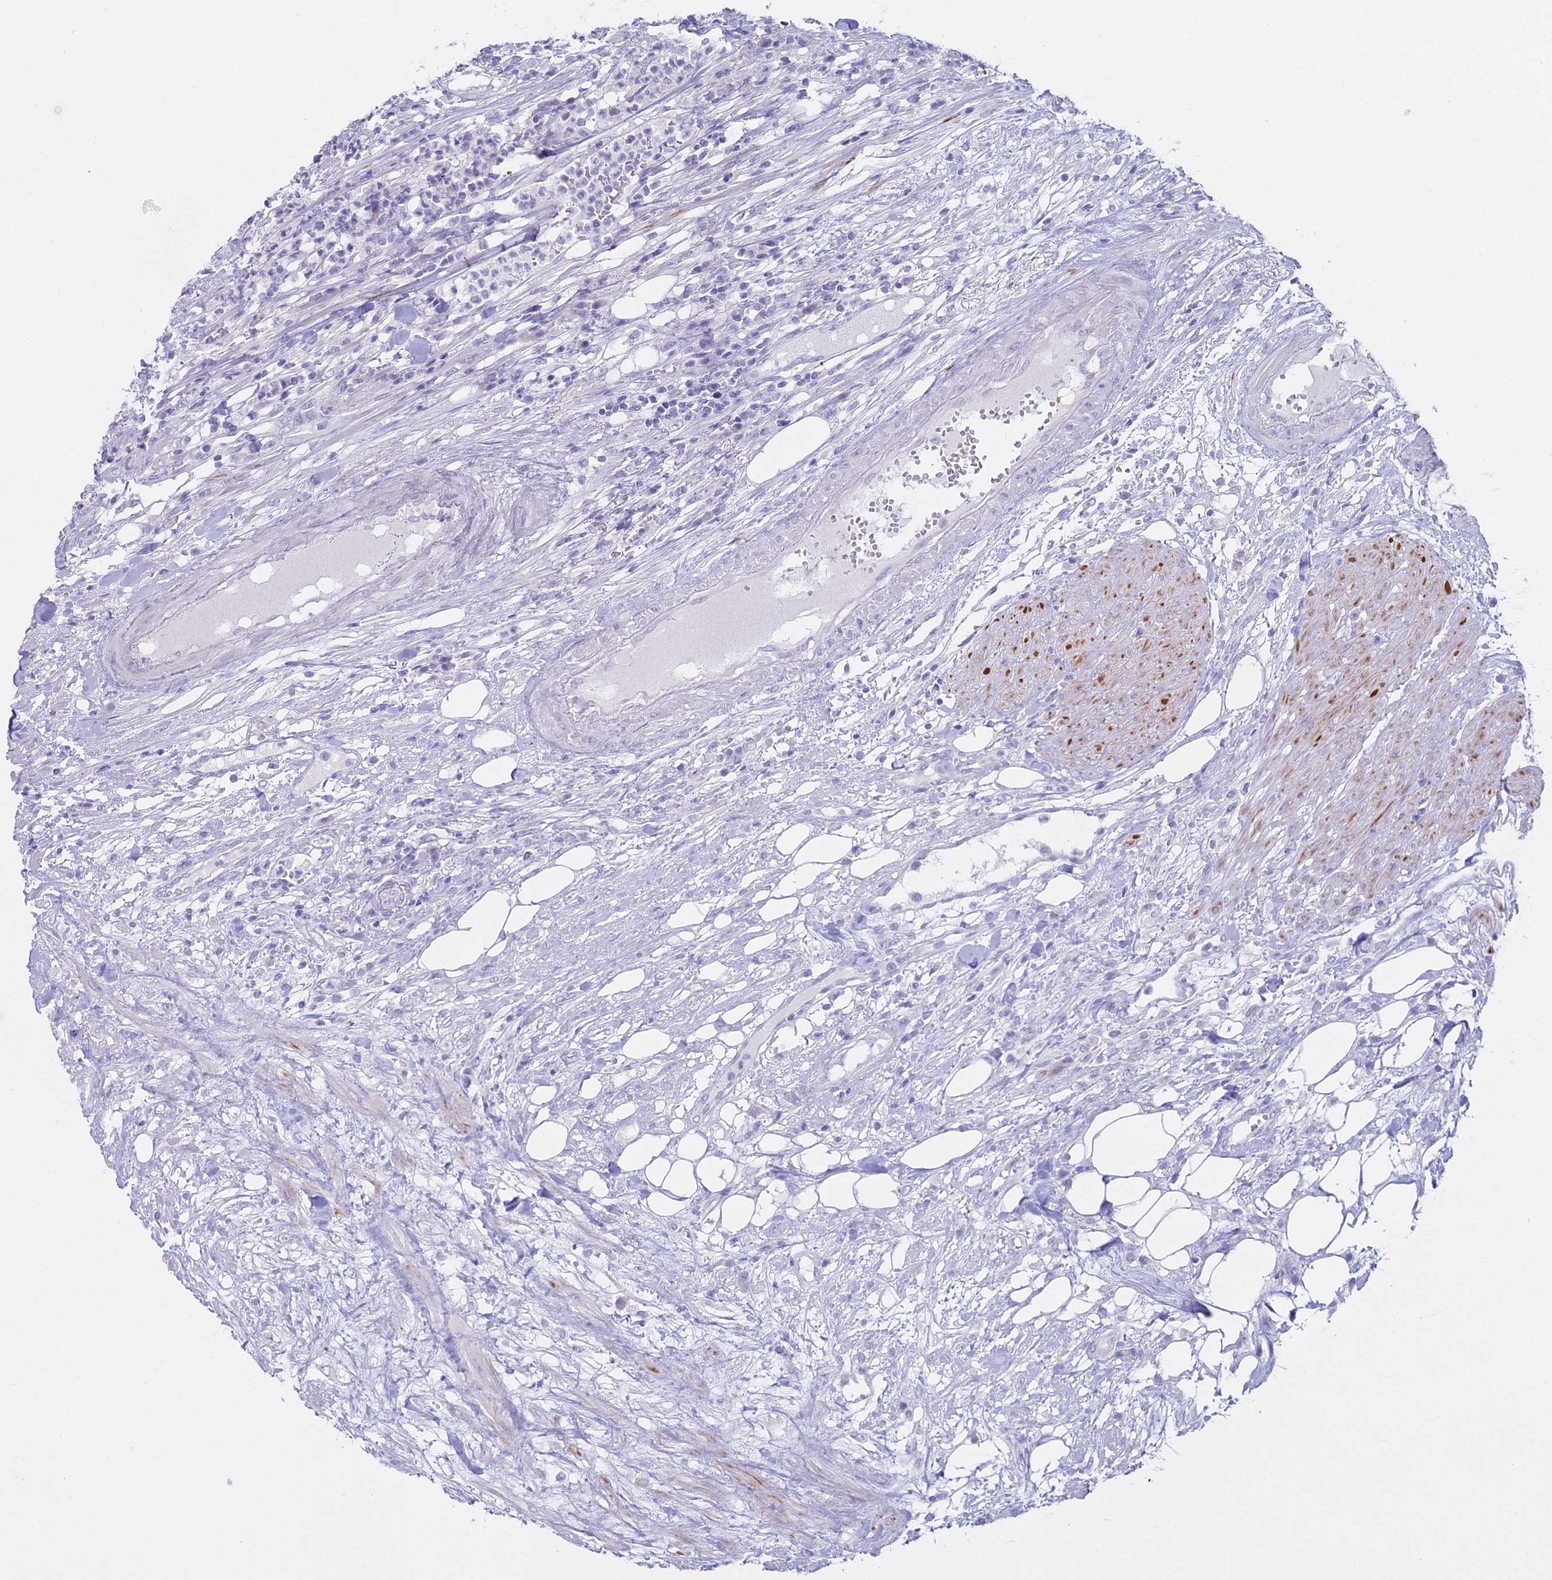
{"staining": {"intensity": "negative", "quantity": "none", "location": "none"}, "tissue": "colorectal cancer", "cell_type": "Tumor cells", "image_type": "cancer", "snomed": [{"axis": "morphology", "description": "Adenocarcinoma, NOS"}, {"axis": "topography", "description": "Colon"}], "caption": "Histopathology image shows no protein expression in tumor cells of adenocarcinoma (colorectal) tissue. The staining is performed using DAB brown chromogen with nuclei counter-stained in using hematoxylin.", "gene": "ALPP", "patient": {"sex": "female", "age": 84}}